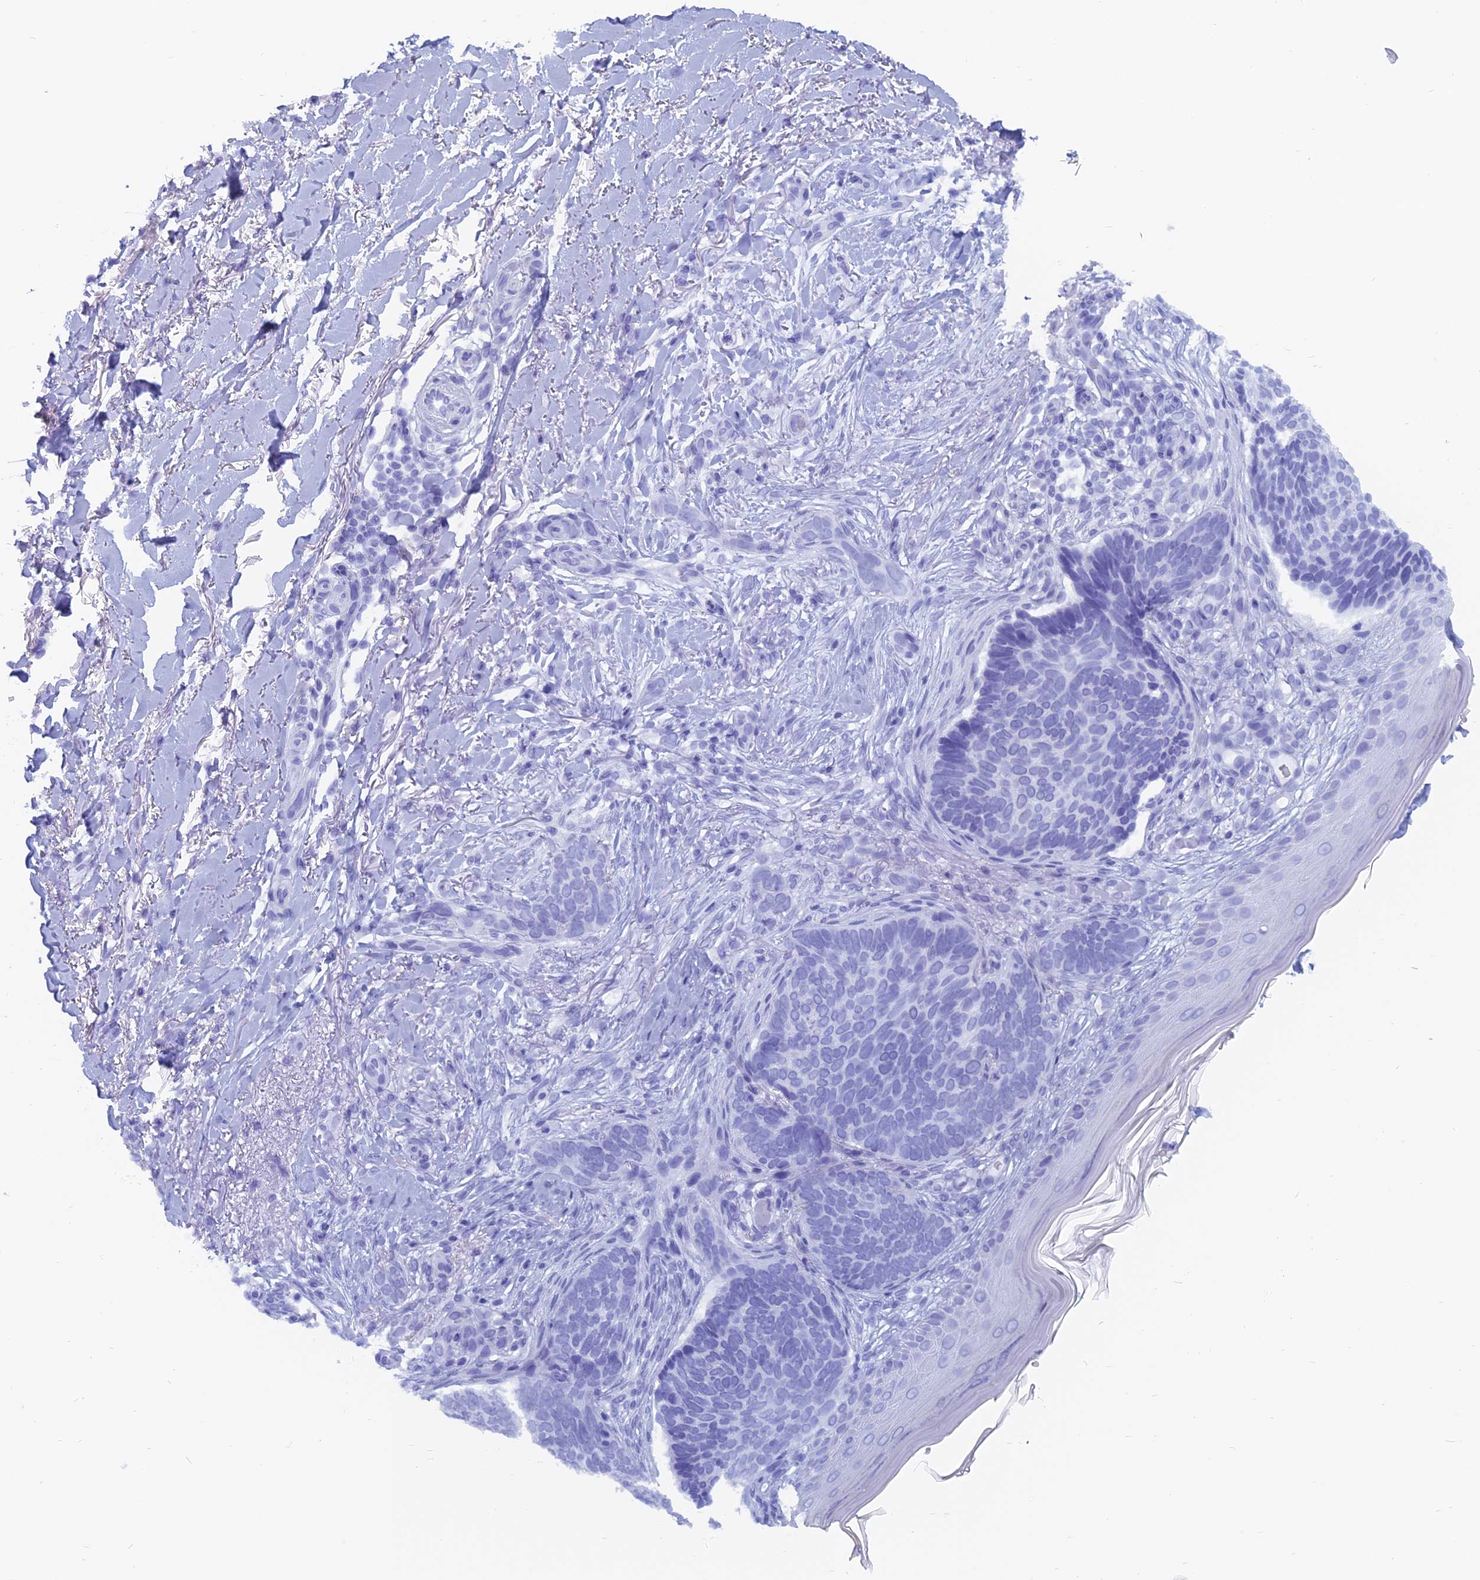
{"staining": {"intensity": "negative", "quantity": "none", "location": "none"}, "tissue": "skin cancer", "cell_type": "Tumor cells", "image_type": "cancer", "snomed": [{"axis": "morphology", "description": "Normal tissue, NOS"}, {"axis": "morphology", "description": "Basal cell carcinoma"}, {"axis": "topography", "description": "Skin"}], "caption": "Immunohistochemical staining of human skin cancer demonstrates no significant staining in tumor cells.", "gene": "CAPS", "patient": {"sex": "female", "age": 67}}